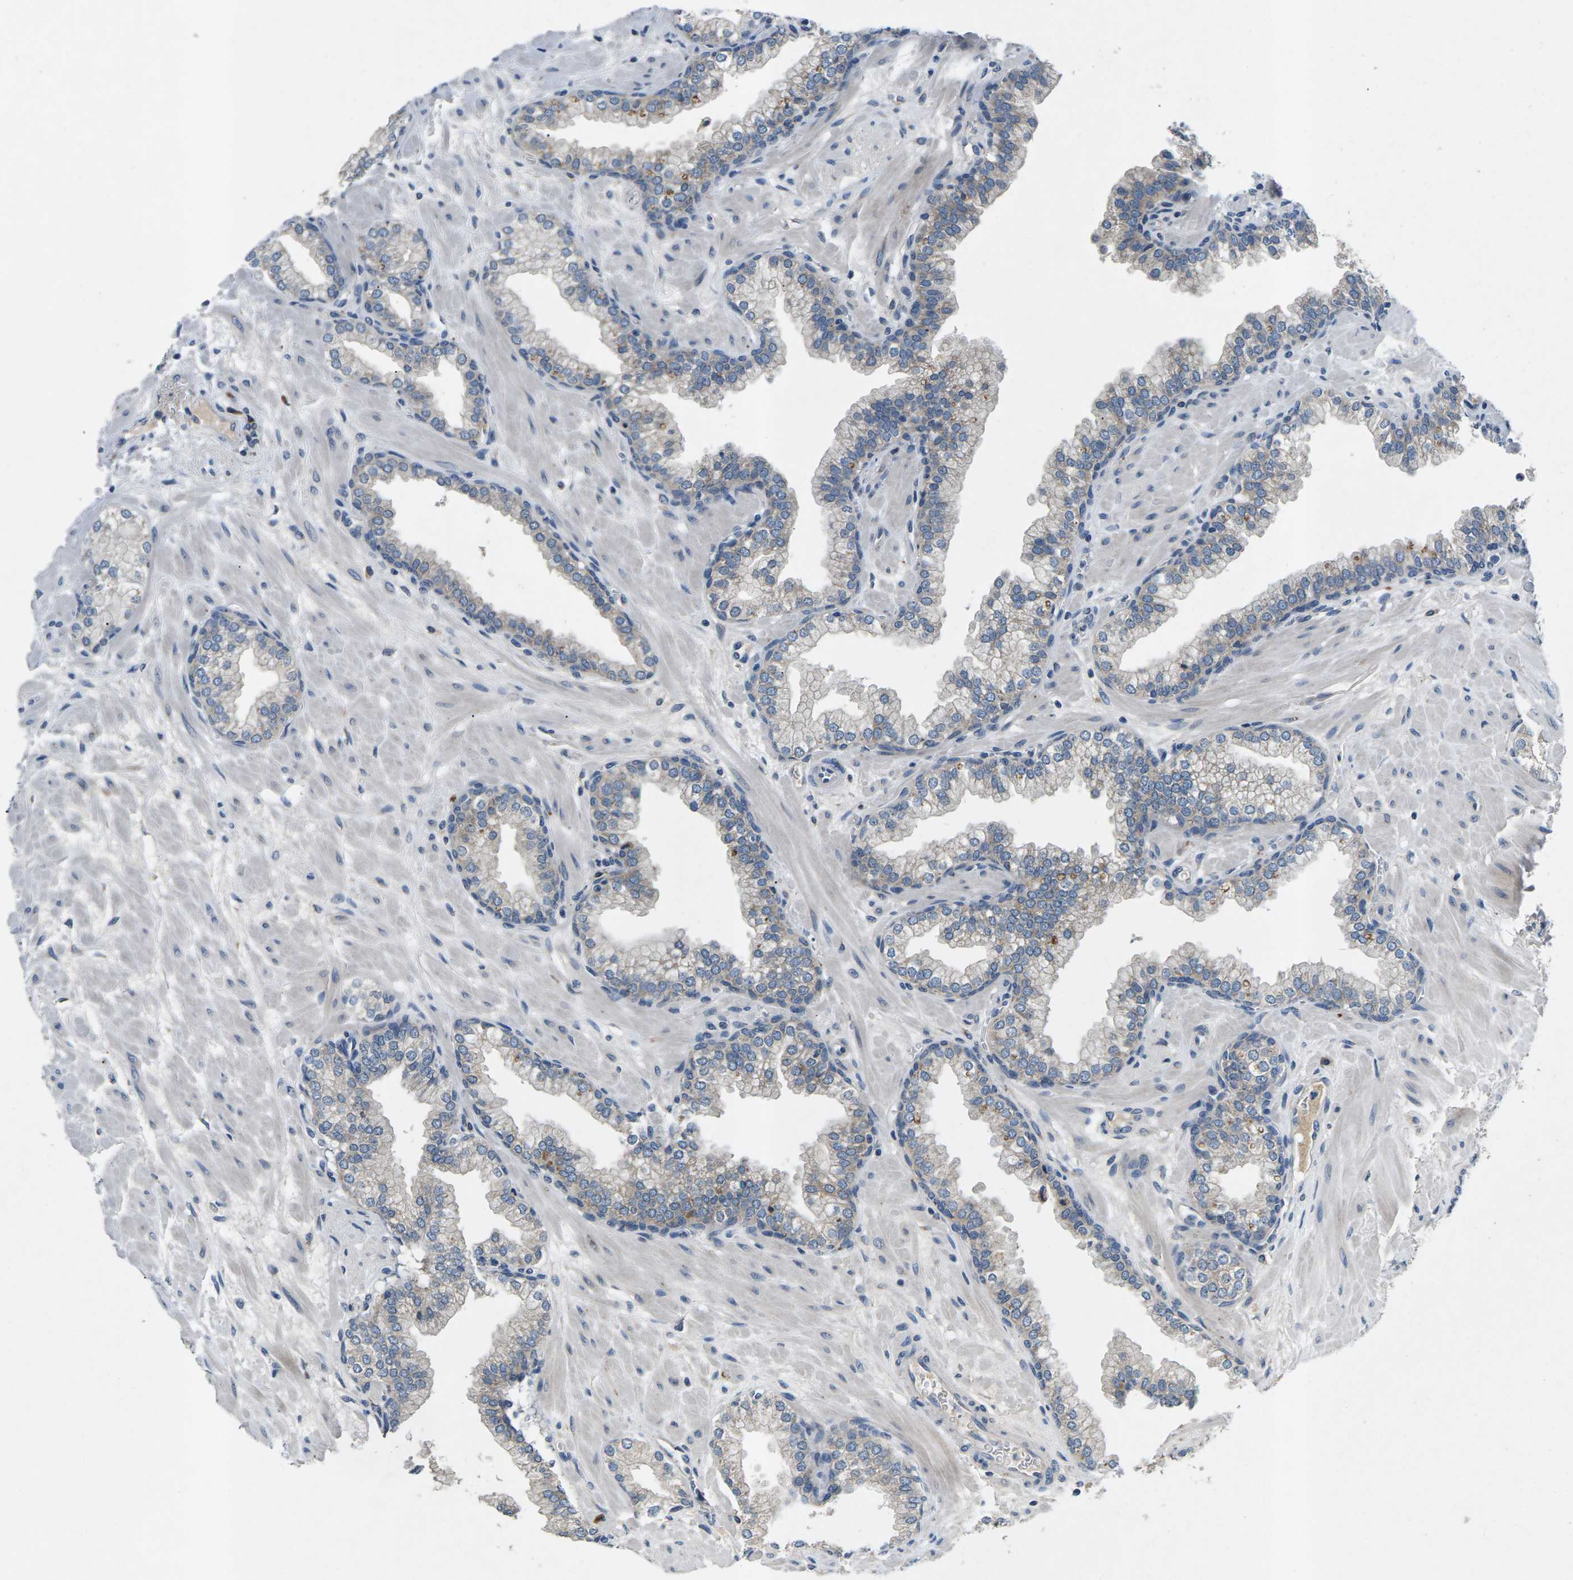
{"staining": {"intensity": "weak", "quantity": "<25%", "location": "cytoplasmic/membranous"}, "tissue": "prostate", "cell_type": "Glandular cells", "image_type": "normal", "snomed": [{"axis": "morphology", "description": "Normal tissue, NOS"}, {"axis": "morphology", "description": "Urothelial carcinoma, Low grade"}, {"axis": "topography", "description": "Urinary bladder"}, {"axis": "topography", "description": "Prostate"}], "caption": "Micrograph shows no protein staining in glandular cells of normal prostate.", "gene": "ERGIC3", "patient": {"sex": "male", "age": 60}}